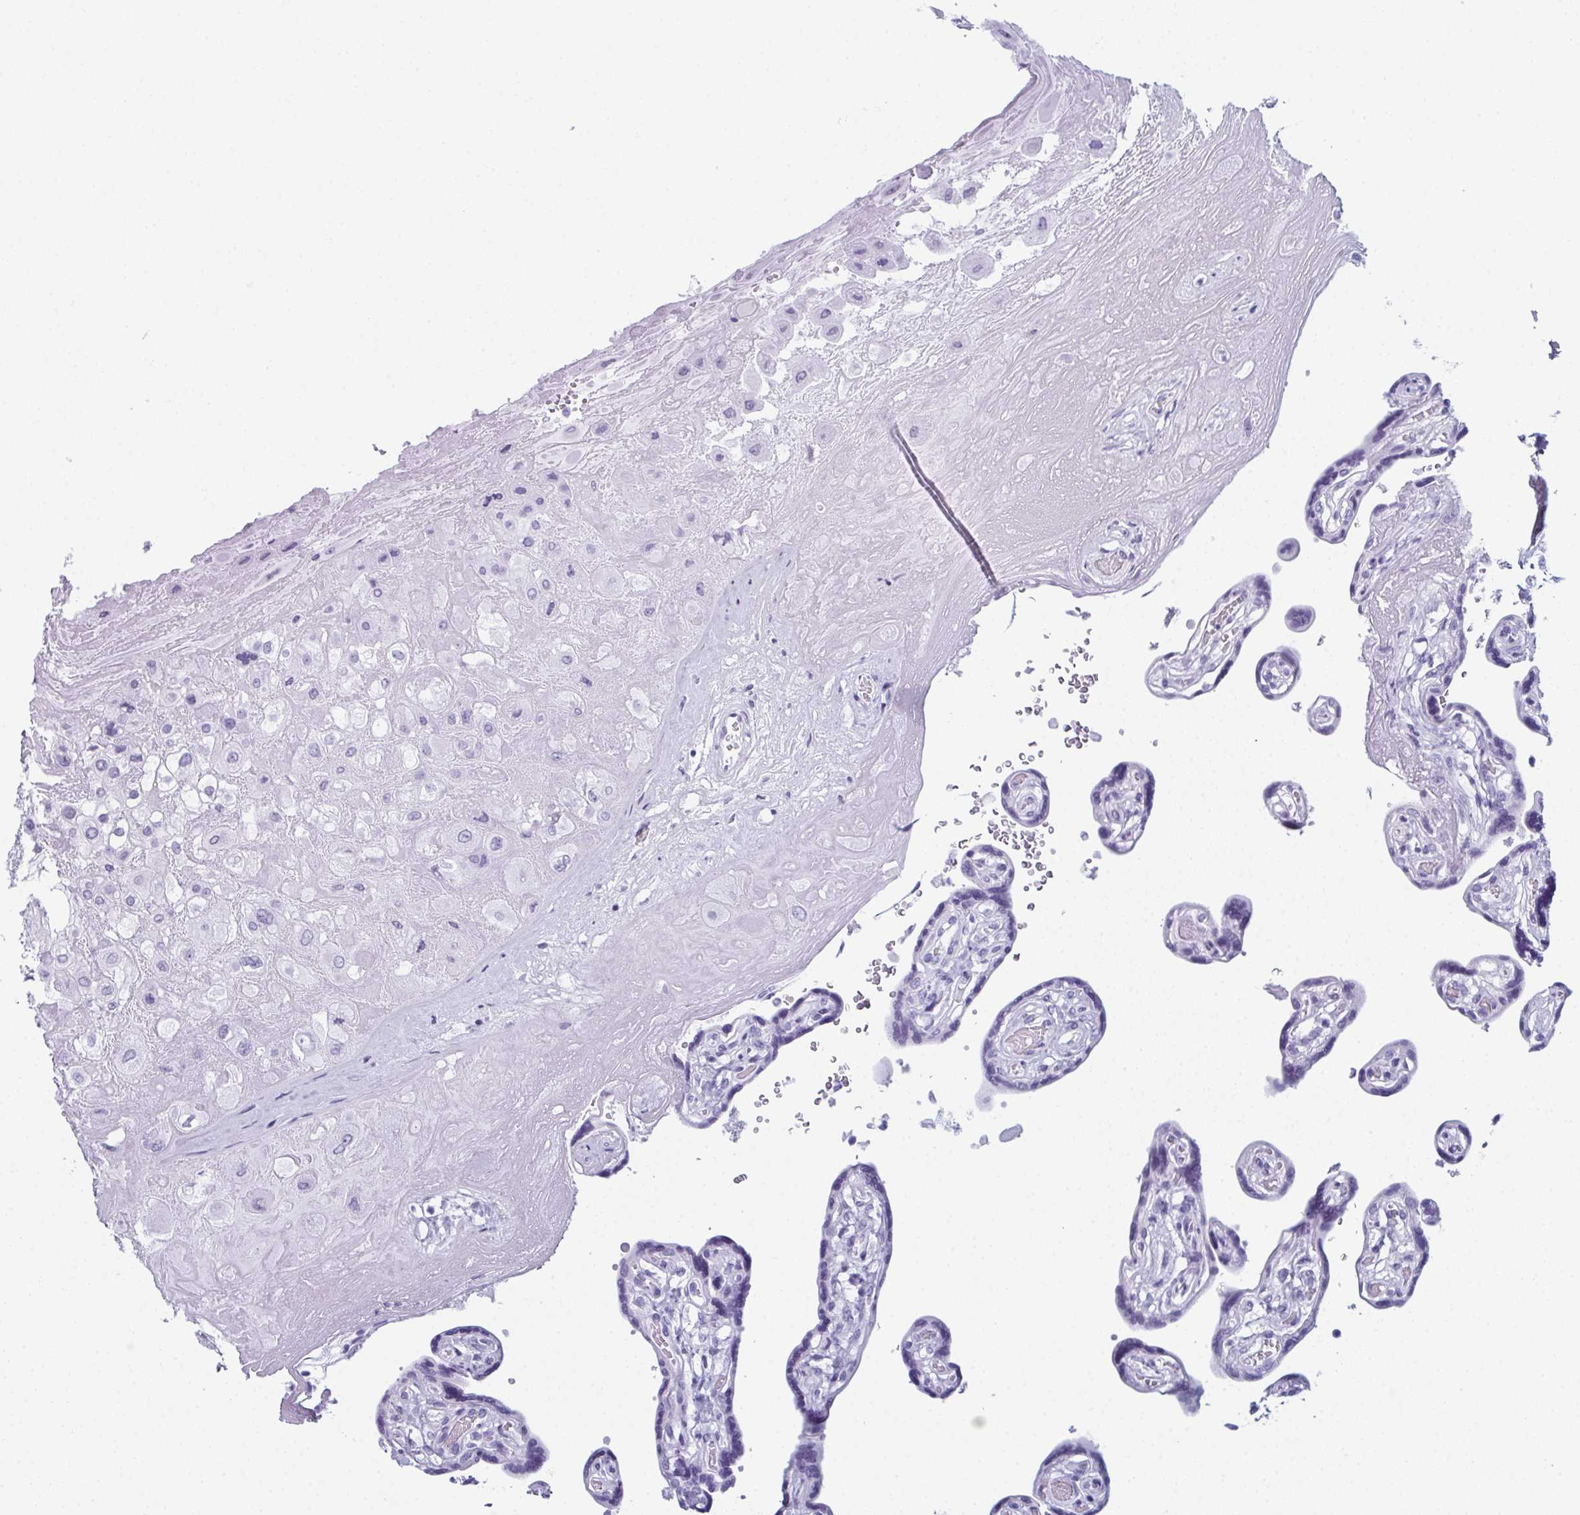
{"staining": {"intensity": "negative", "quantity": "none", "location": "none"}, "tissue": "placenta", "cell_type": "Decidual cells", "image_type": "normal", "snomed": [{"axis": "morphology", "description": "Normal tissue, NOS"}, {"axis": "topography", "description": "Placenta"}], "caption": "Unremarkable placenta was stained to show a protein in brown. There is no significant staining in decidual cells. The staining is performed using DAB (3,3'-diaminobenzidine) brown chromogen with nuclei counter-stained in using hematoxylin.", "gene": "ENKUR", "patient": {"sex": "female", "age": 32}}